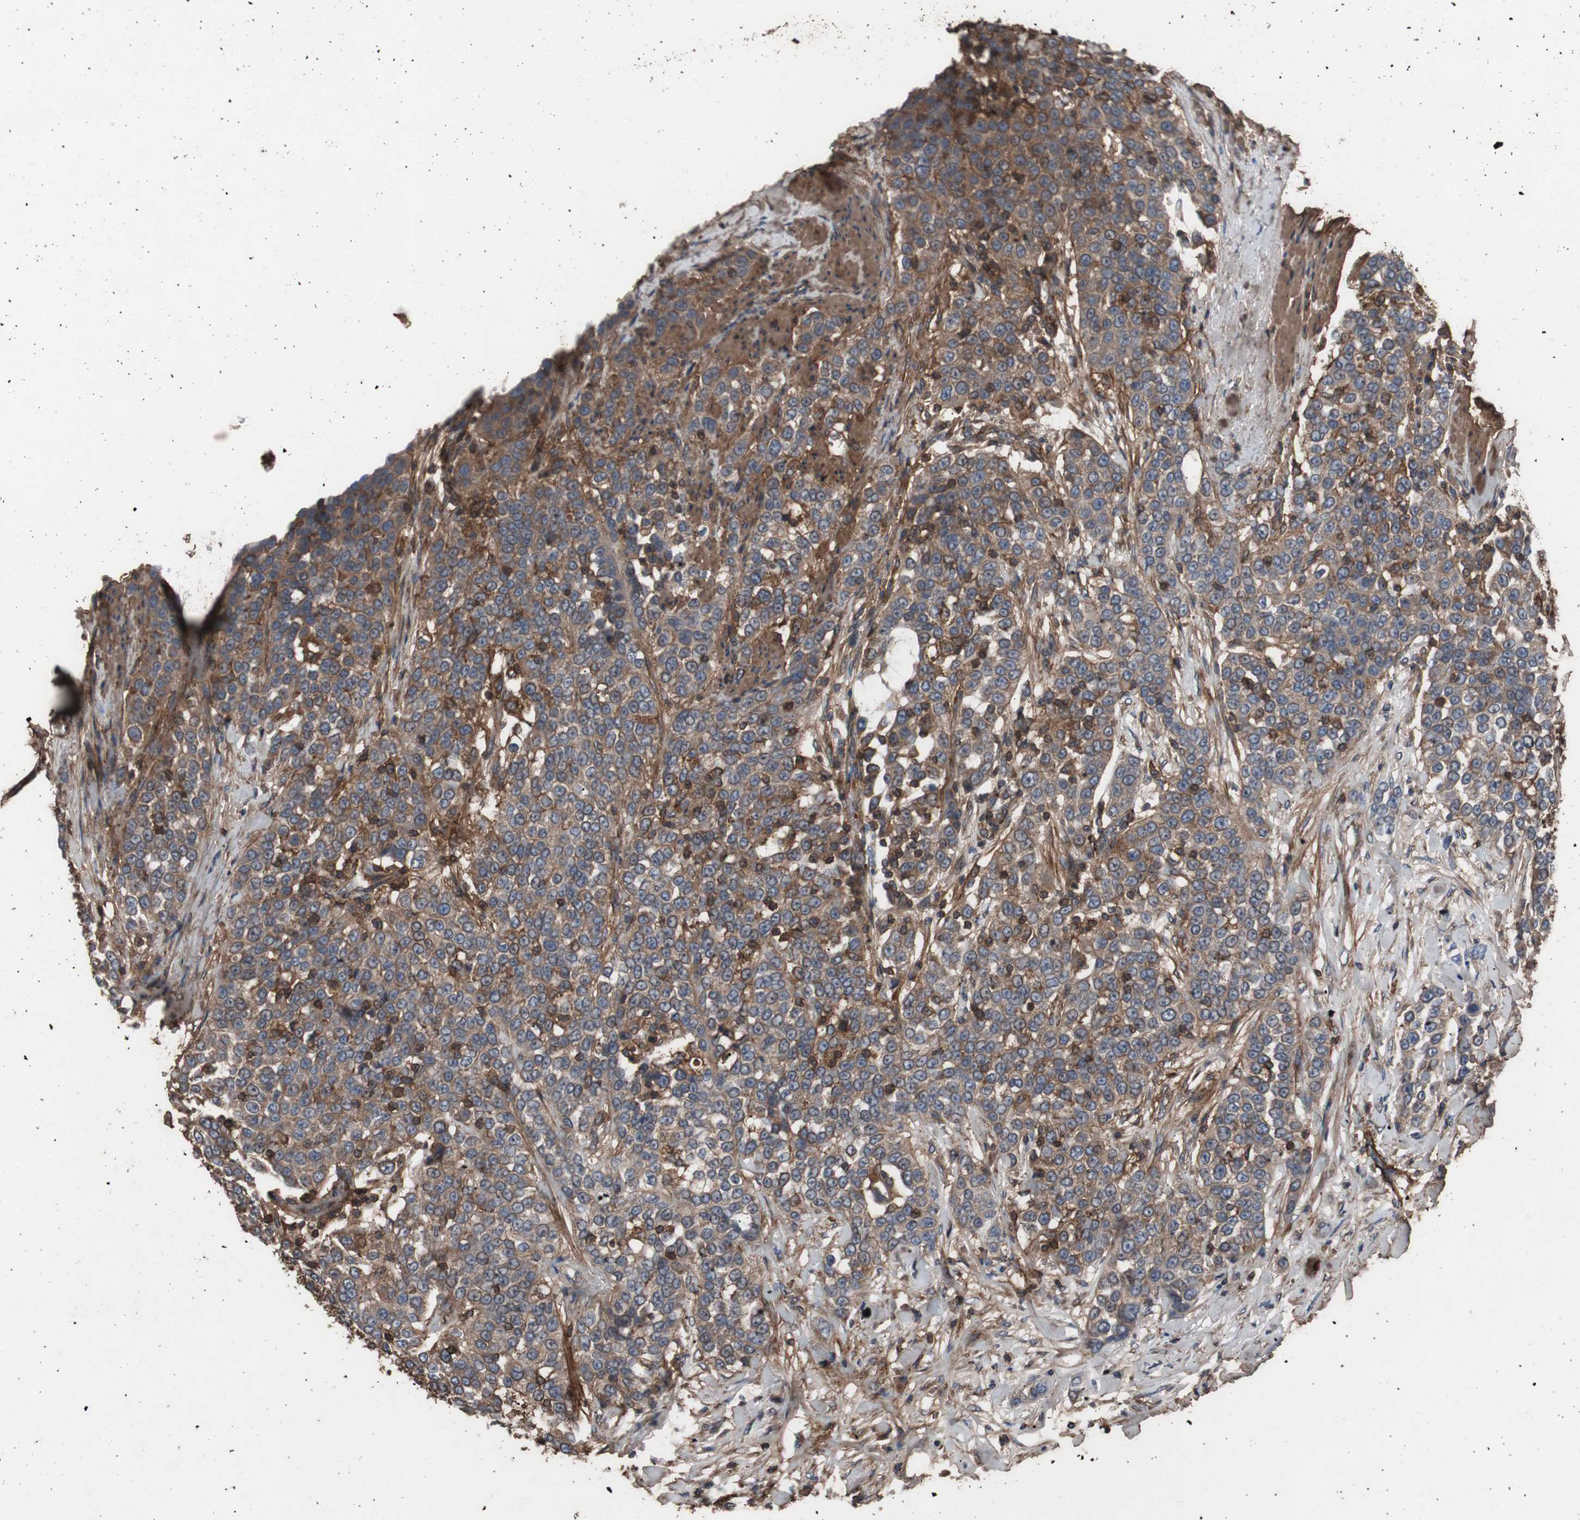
{"staining": {"intensity": "moderate", "quantity": "<25%", "location": "cytoplasmic/membranous"}, "tissue": "urothelial cancer", "cell_type": "Tumor cells", "image_type": "cancer", "snomed": [{"axis": "morphology", "description": "Urothelial carcinoma, High grade"}, {"axis": "topography", "description": "Urinary bladder"}], "caption": "Immunohistochemistry (IHC) of human urothelial cancer shows low levels of moderate cytoplasmic/membranous positivity in about <25% of tumor cells. (DAB (3,3'-diaminobenzidine) = brown stain, brightfield microscopy at high magnification).", "gene": "COL6A2", "patient": {"sex": "female", "age": 80}}